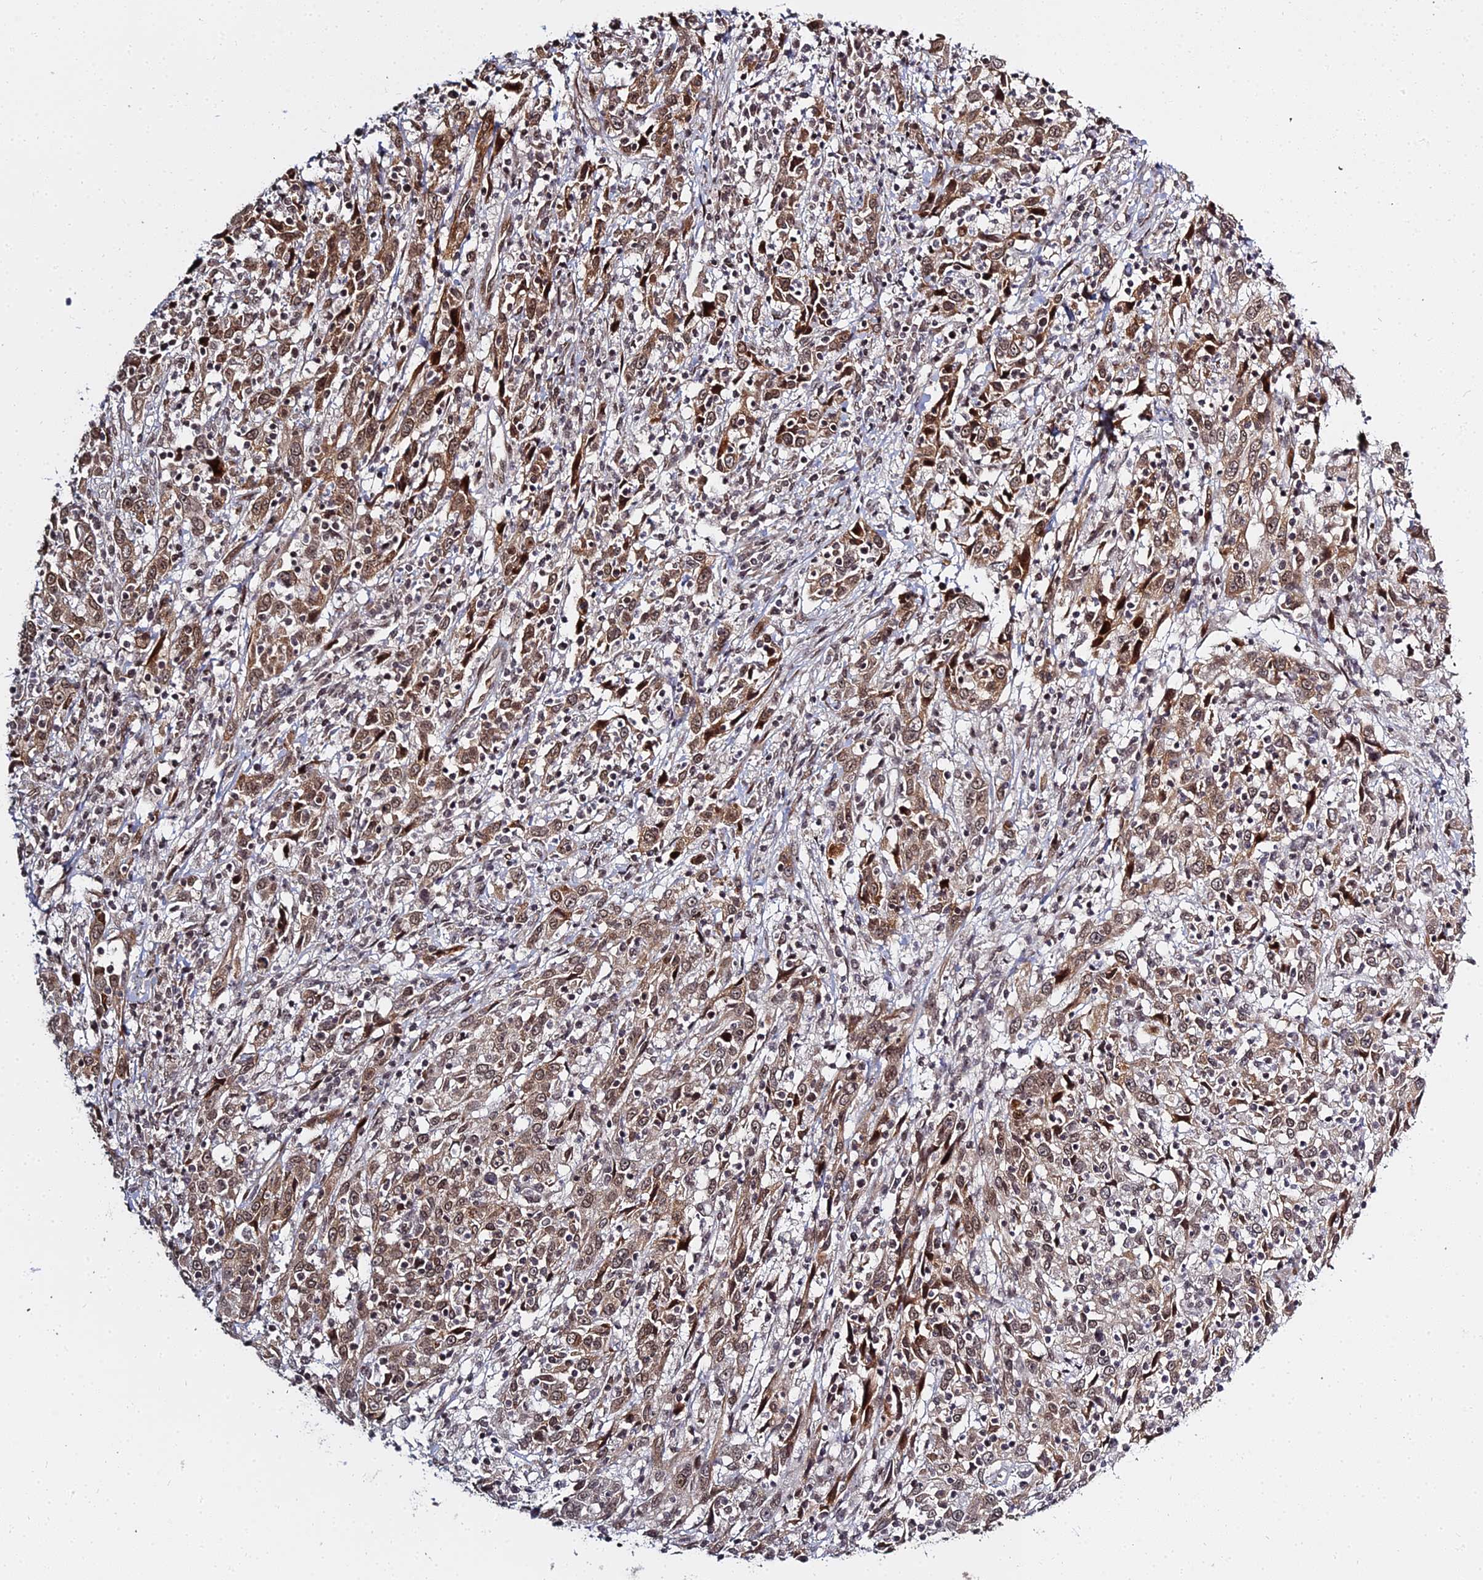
{"staining": {"intensity": "moderate", "quantity": ">75%", "location": "cytoplasmic/membranous,nuclear"}, "tissue": "cervical cancer", "cell_type": "Tumor cells", "image_type": "cancer", "snomed": [{"axis": "morphology", "description": "Squamous cell carcinoma, NOS"}, {"axis": "topography", "description": "Cervix"}], "caption": "IHC (DAB (3,3'-diaminobenzidine)) staining of human cervical cancer displays moderate cytoplasmic/membranous and nuclear protein expression in about >75% of tumor cells.", "gene": "ABCA2", "patient": {"sex": "female", "age": 46}}